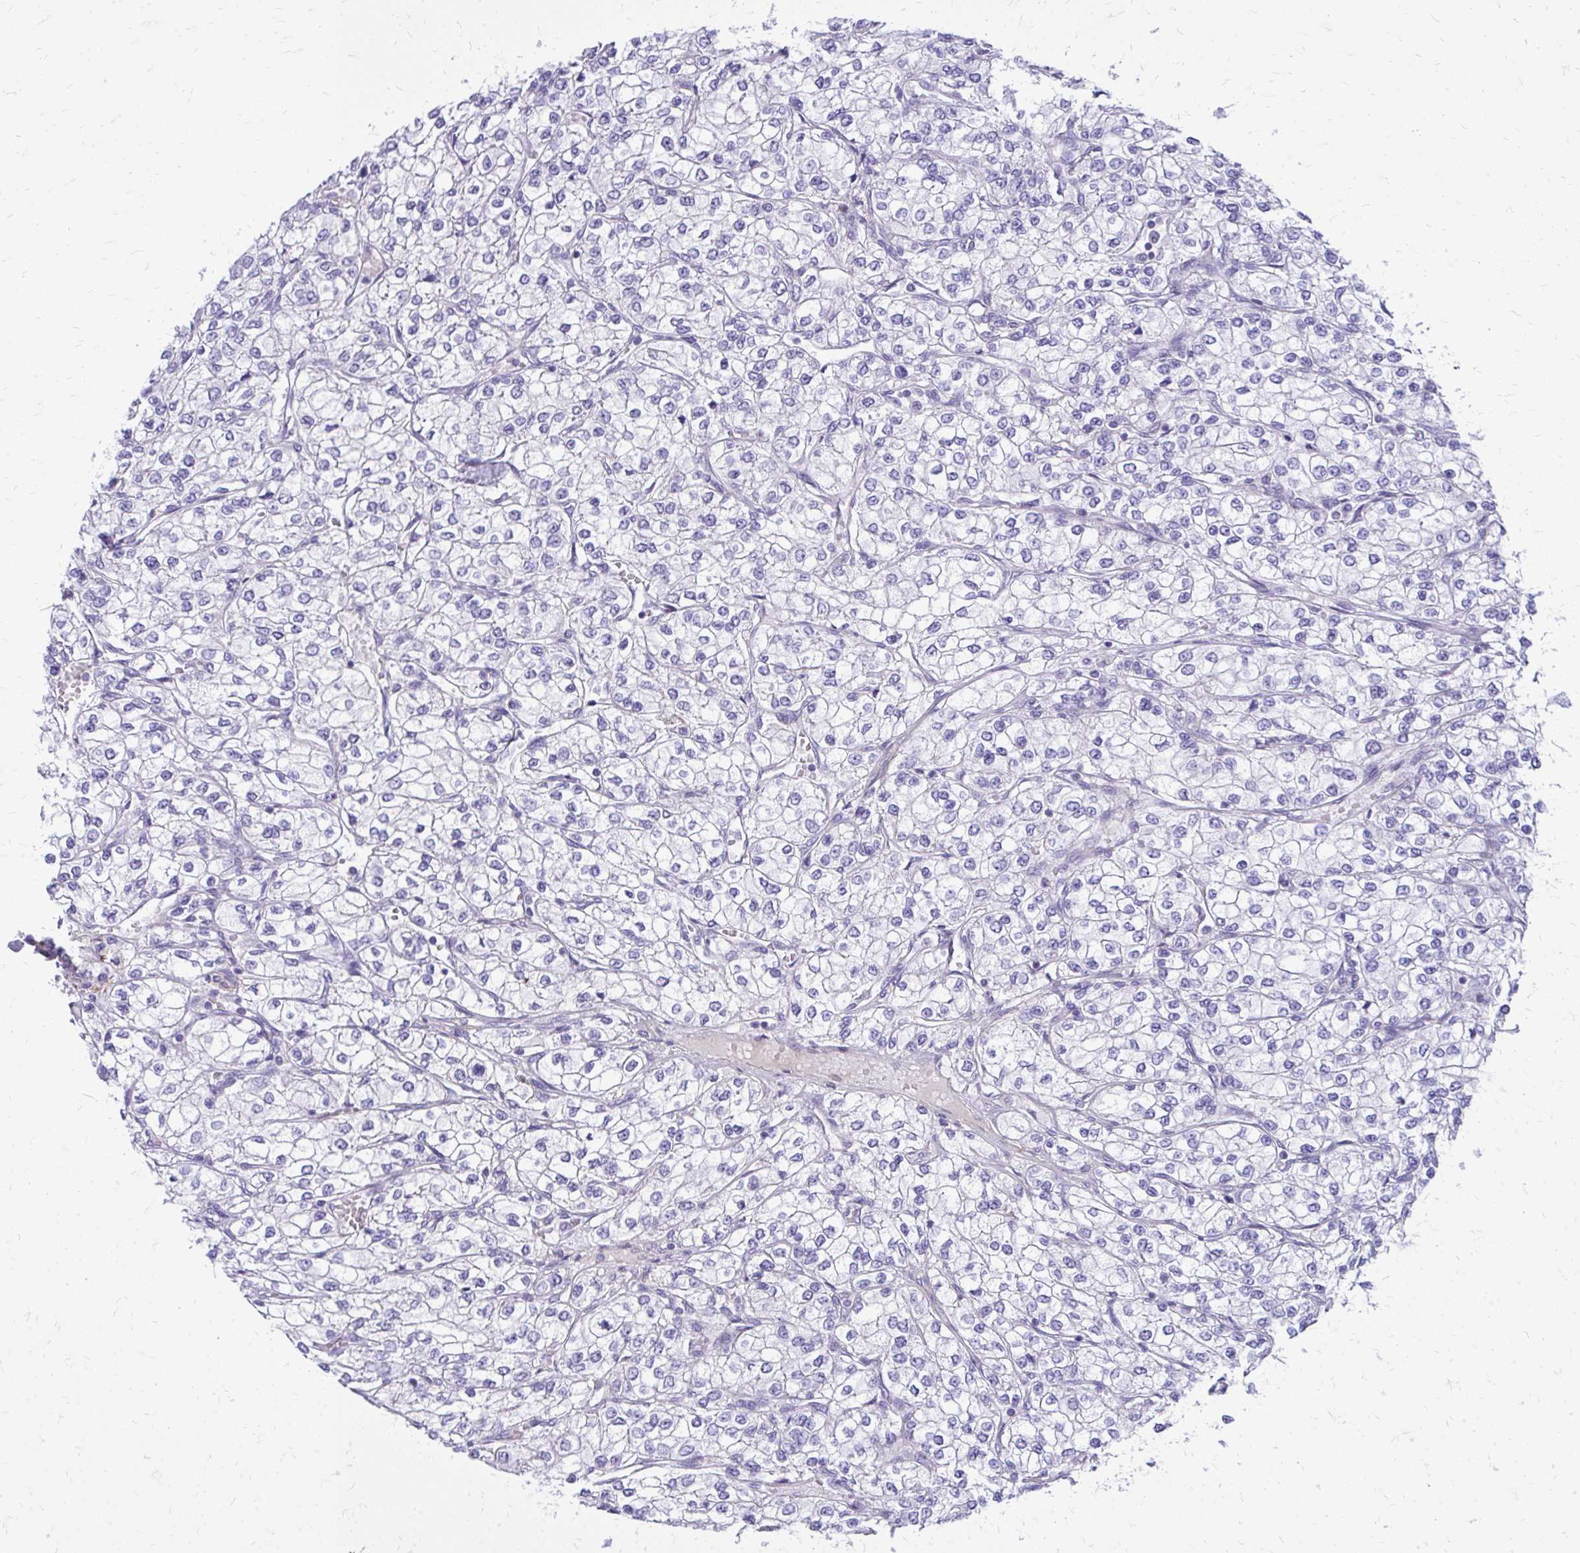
{"staining": {"intensity": "negative", "quantity": "none", "location": "none"}, "tissue": "renal cancer", "cell_type": "Tumor cells", "image_type": "cancer", "snomed": [{"axis": "morphology", "description": "Adenocarcinoma, NOS"}, {"axis": "topography", "description": "Kidney"}], "caption": "High power microscopy micrograph of an immunohistochemistry histopathology image of renal adenocarcinoma, revealing no significant positivity in tumor cells. (DAB immunohistochemistry, high magnification).", "gene": "SIGLEC11", "patient": {"sex": "male", "age": 80}}